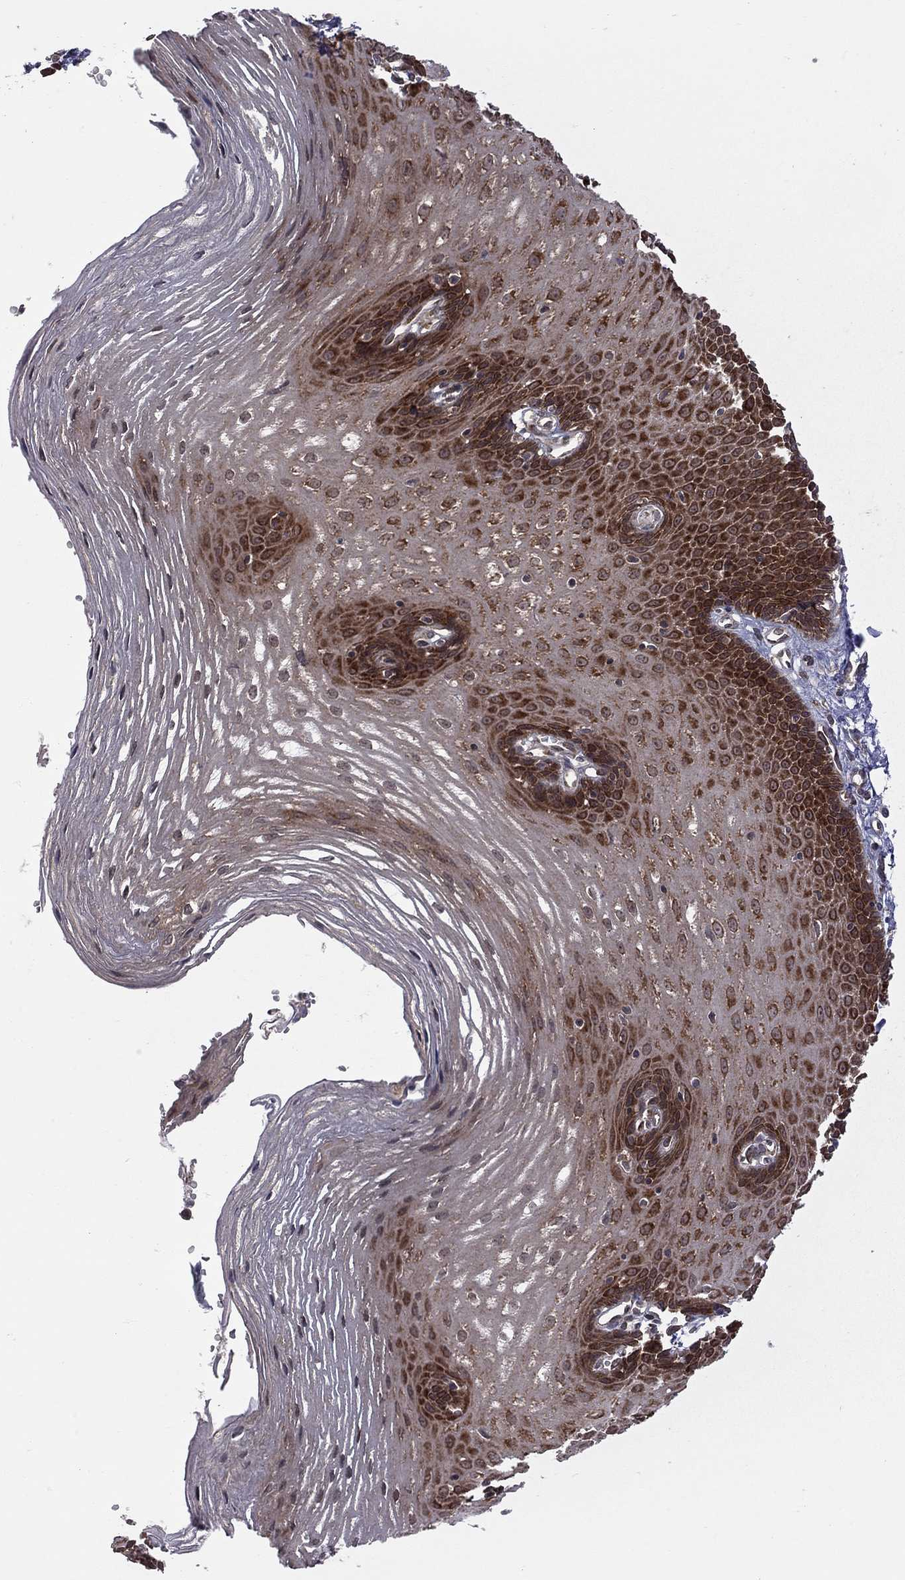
{"staining": {"intensity": "strong", "quantity": "25%-75%", "location": "cytoplasmic/membranous"}, "tissue": "esophagus", "cell_type": "Squamous epithelial cells", "image_type": "normal", "snomed": [{"axis": "morphology", "description": "Normal tissue, NOS"}, {"axis": "topography", "description": "Esophagus"}], "caption": "Protein staining of normal esophagus reveals strong cytoplasmic/membranous expression in approximately 25%-75% of squamous epithelial cells.", "gene": "NAA50", "patient": {"sex": "male", "age": 72}}